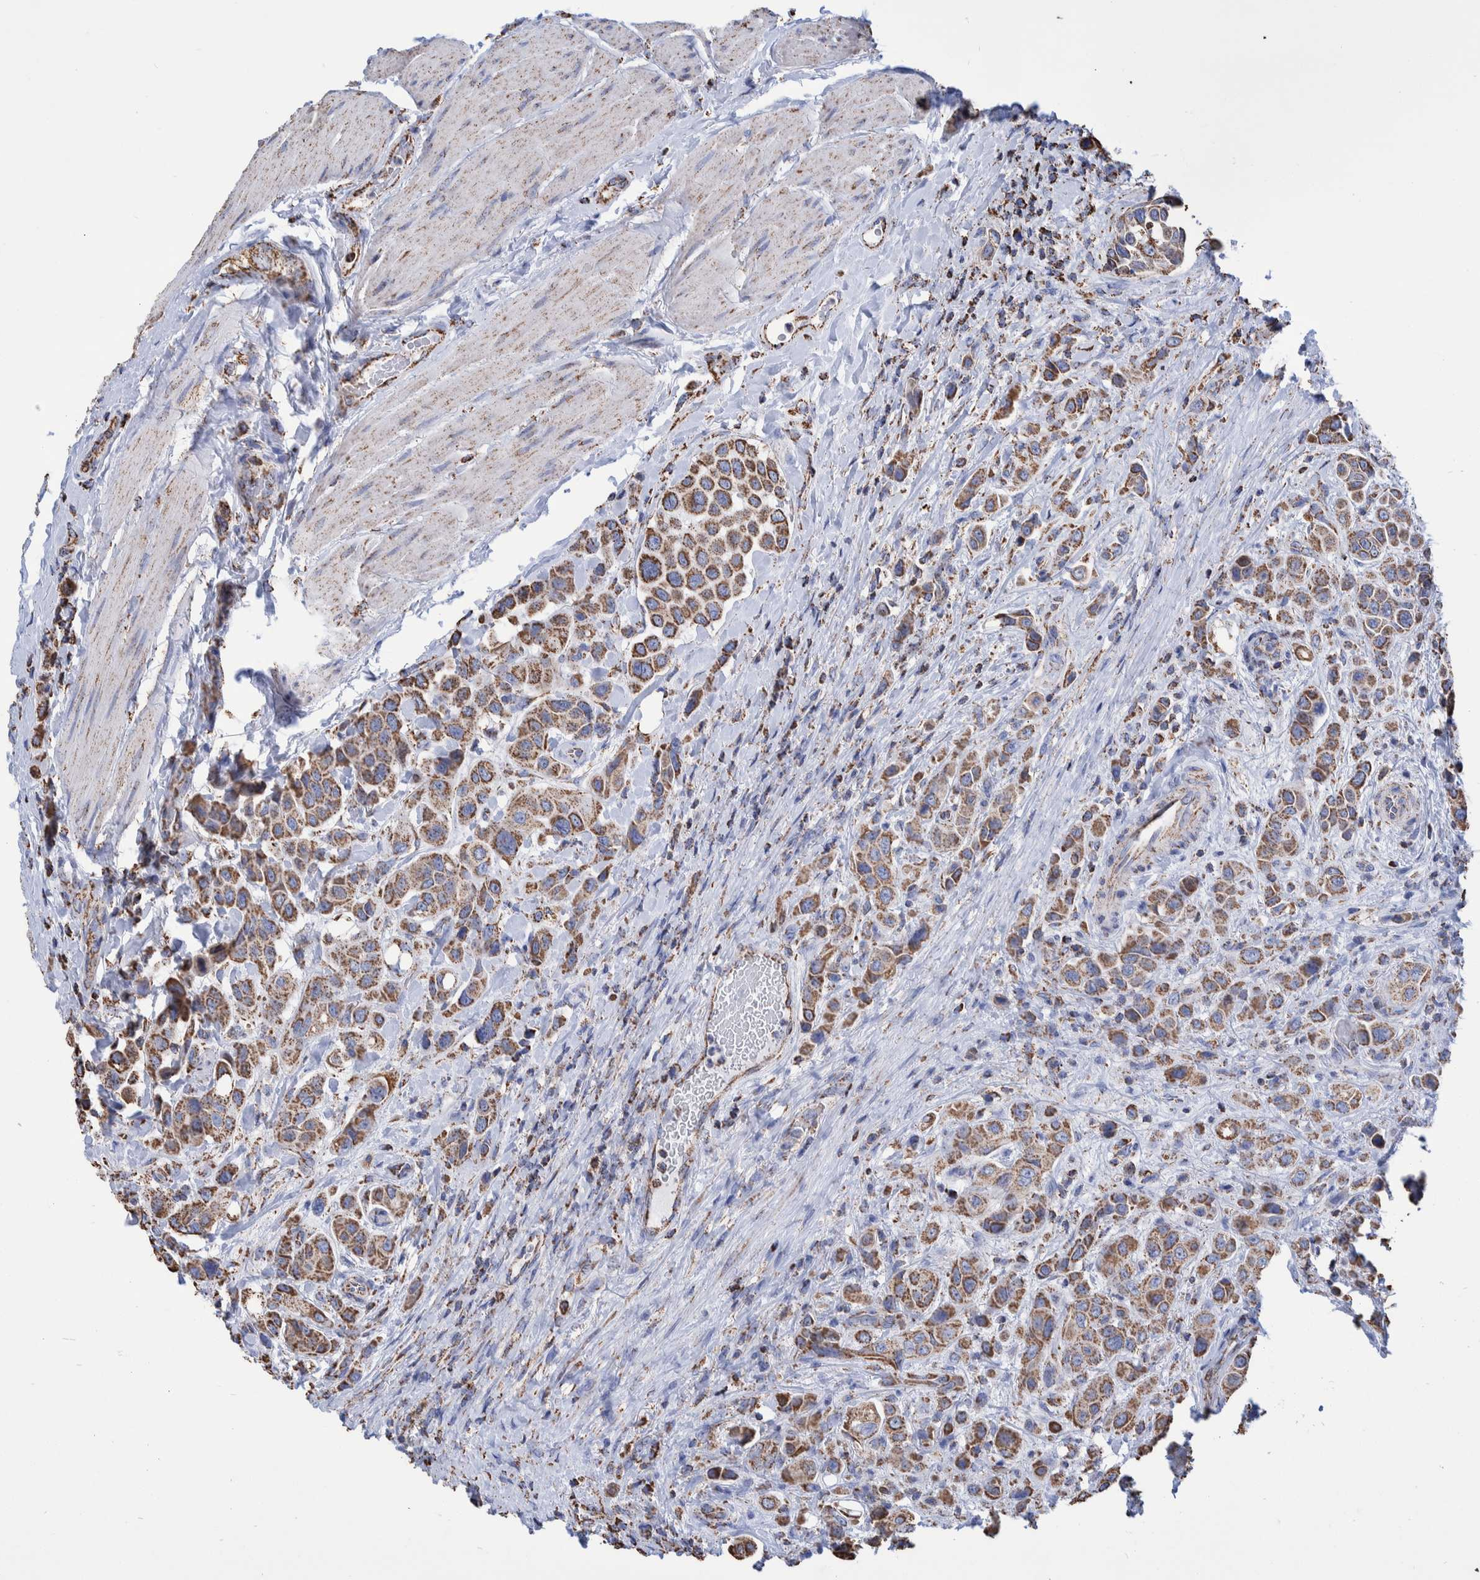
{"staining": {"intensity": "strong", "quantity": ">75%", "location": "cytoplasmic/membranous"}, "tissue": "urothelial cancer", "cell_type": "Tumor cells", "image_type": "cancer", "snomed": [{"axis": "morphology", "description": "Urothelial carcinoma, High grade"}, {"axis": "topography", "description": "Urinary bladder"}], "caption": "Immunohistochemical staining of urothelial cancer exhibits high levels of strong cytoplasmic/membranous positivity in about >75% of tumor cells. (IHC, brightfield microscopy, high magnification).", "gene": "VPS26C", "patient": {"sex": "male", "age": 50}}